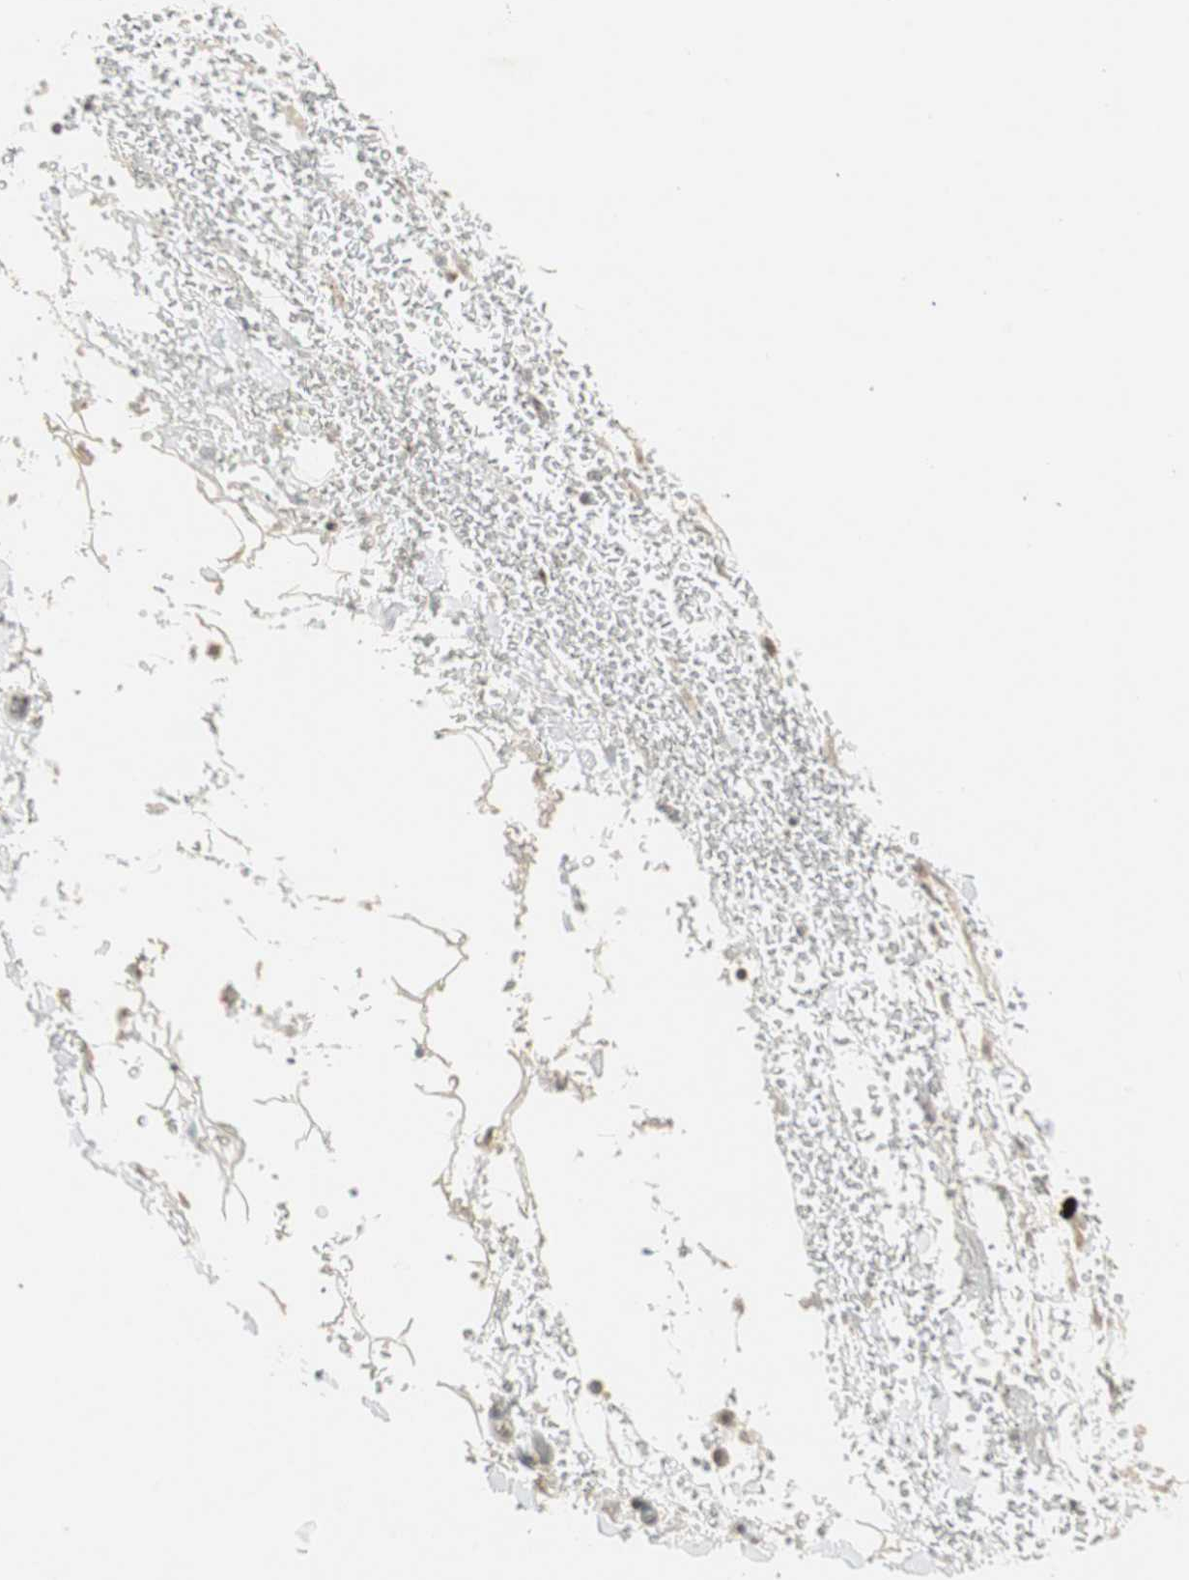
{"staining": {"intensity": "moderate", "quantity": "25%-75%", "location": "nuclear"}, "tissue": "adipose tissue", "cell_type": "Adipocytes", "image_type": "normal", "snomed": [{"axis": "morphology", "description": "Normal tissue, NOS"}, {"axis": "morphology", "description": "Inflammation, NOS"}, {"axis": "topography", "description": "Breast"}], "caption": "Adipose tissue was stained to show a protein in brown. There is medium levels of moderate nuclear expression in approximately 25%-75% of adipocytes. (DAB IHC with brightfield microscopy, high magnification).", "gene": "ETV4", "patient": {"sex": "female", "age": 65}}